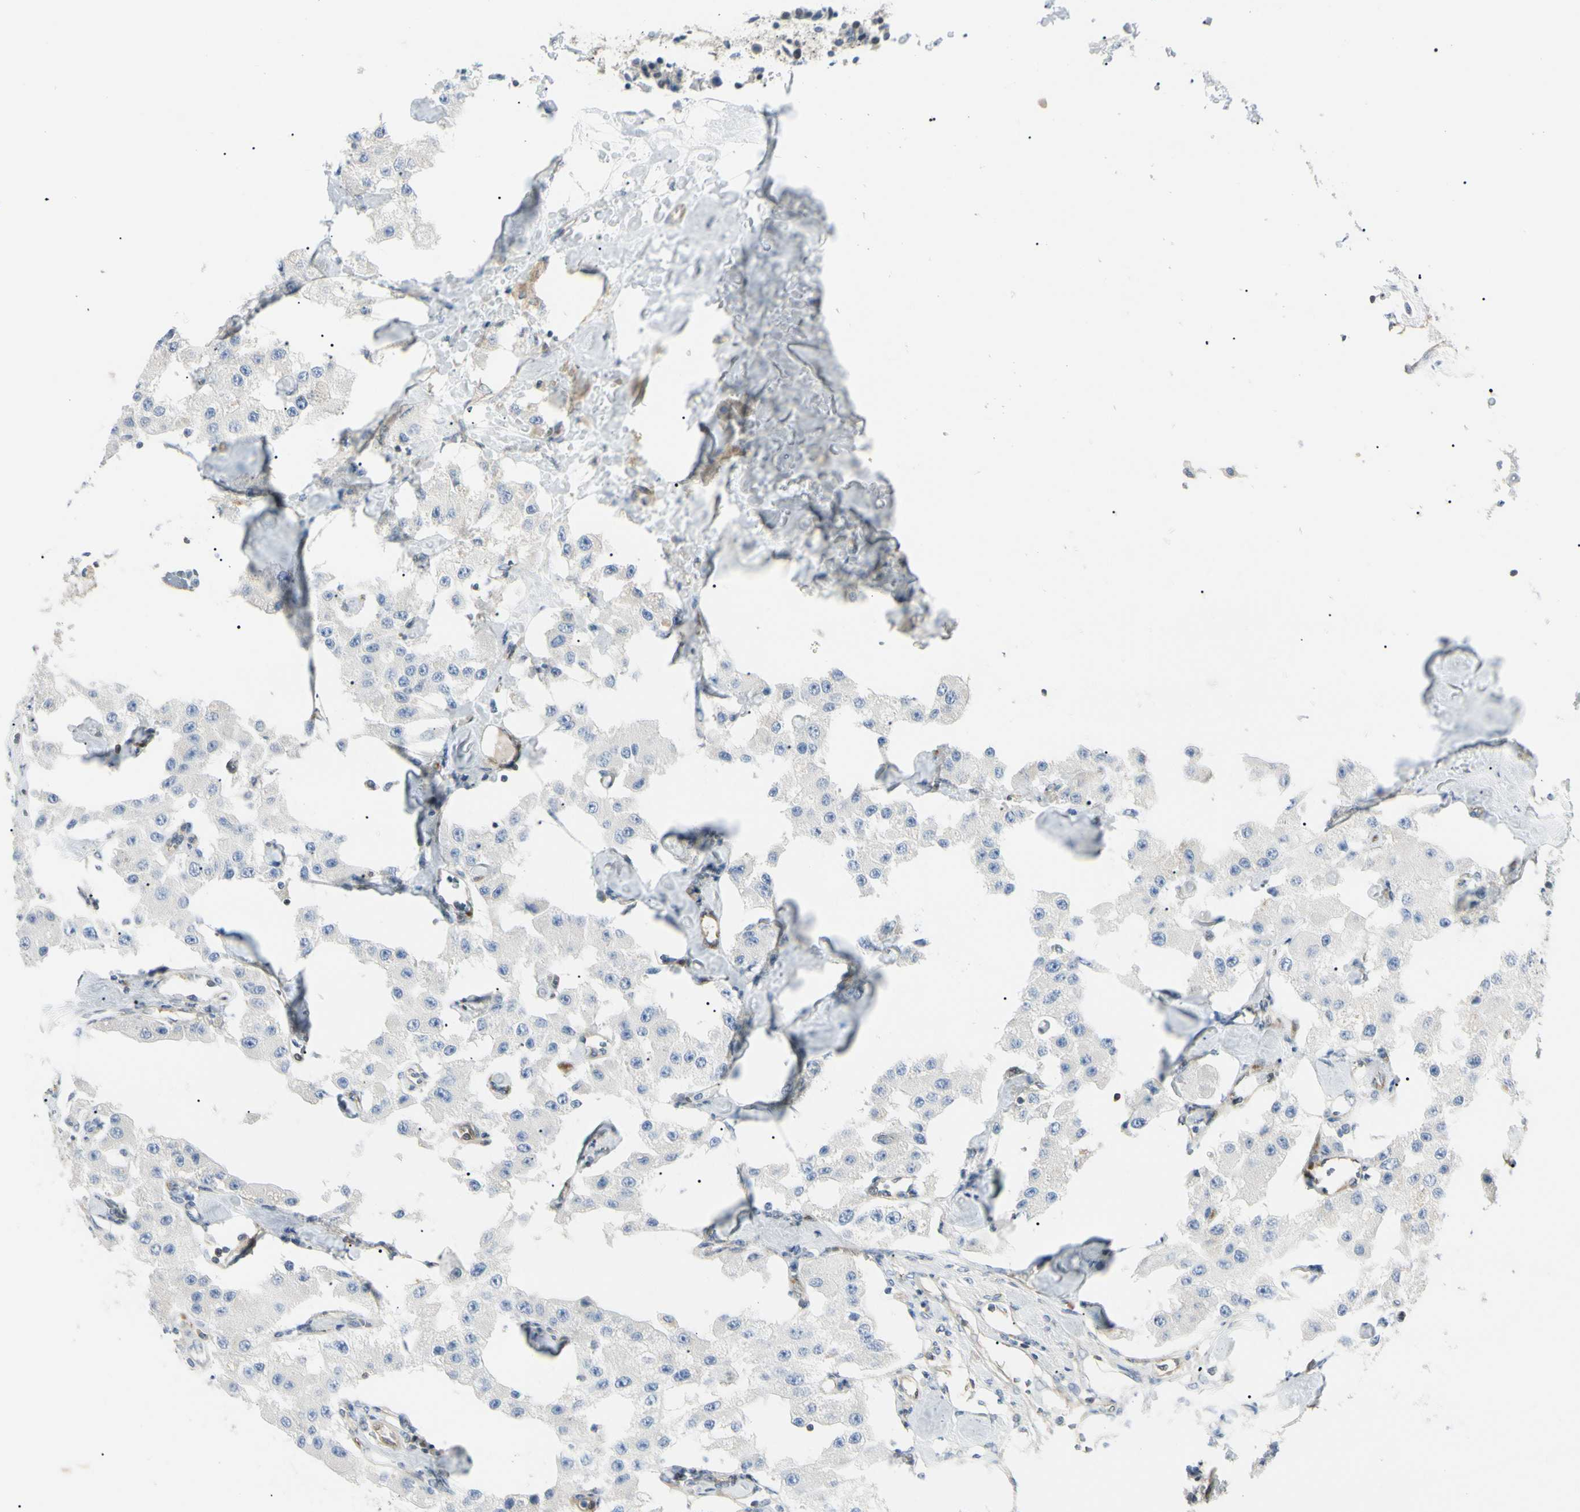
{"staining": {"intensity": "negative", "quantity": "none", "location": "none"}, "tissue": "carcinoid", "cell_type": "Tumor cells", "image_type": "cancer", "snomed": [{"axis": "morphology", "description": "Carcinoid, malignant, NOS"}, {"axis": "topography", "description": "Pancreas"}], "caption": "Human carcinoid (malignant) stained for a protein using immunohistochemistry (IHC) demonstrates no positivity in tumor cells.", "gene": "NFKB2", "patient": {"sex": "male", "age": 41}}